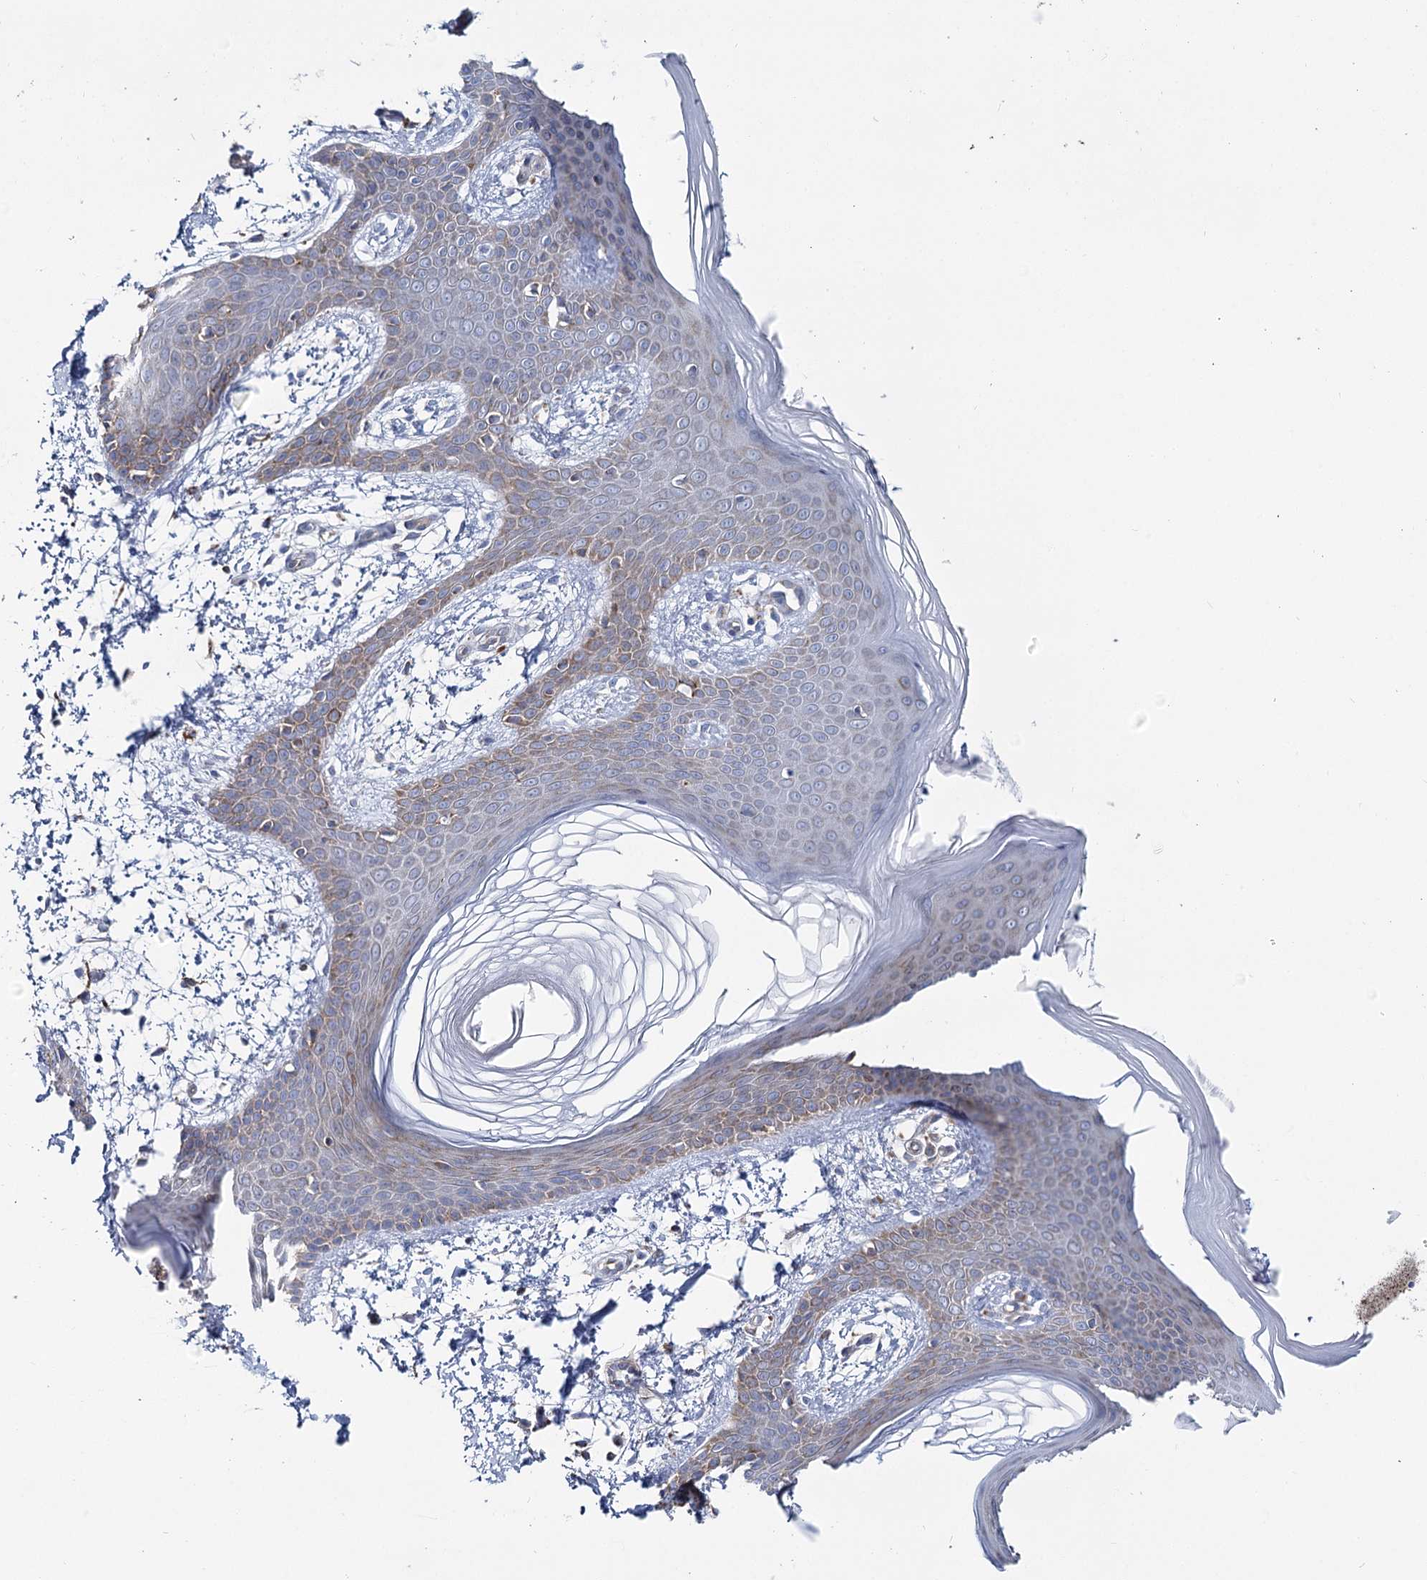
{"staining": {"intensity": "weak", "quantity": ">75%", "location": "cytoplasmic/membranous"}, "tissue": "skin", "cell_type": "Fibroblasts", "image_type": "normal", "snomed": [{"axis": "morphology", "description": "Normal tissue, NOS"}, {"axis": "topography", "description": "Skin"}], "caption": "Immunohistochemical staining of unremarkable skin shows low levels of weak cytoplasmic/membranous staining in about >75% of fibroblasts. The staining was performed using DAB, with brown indicating positive protein expression. Nuclei are stained blue with hematoxylin.", "gene": "THUMPD3", "patient": {"sex": "male", "age": 36}}